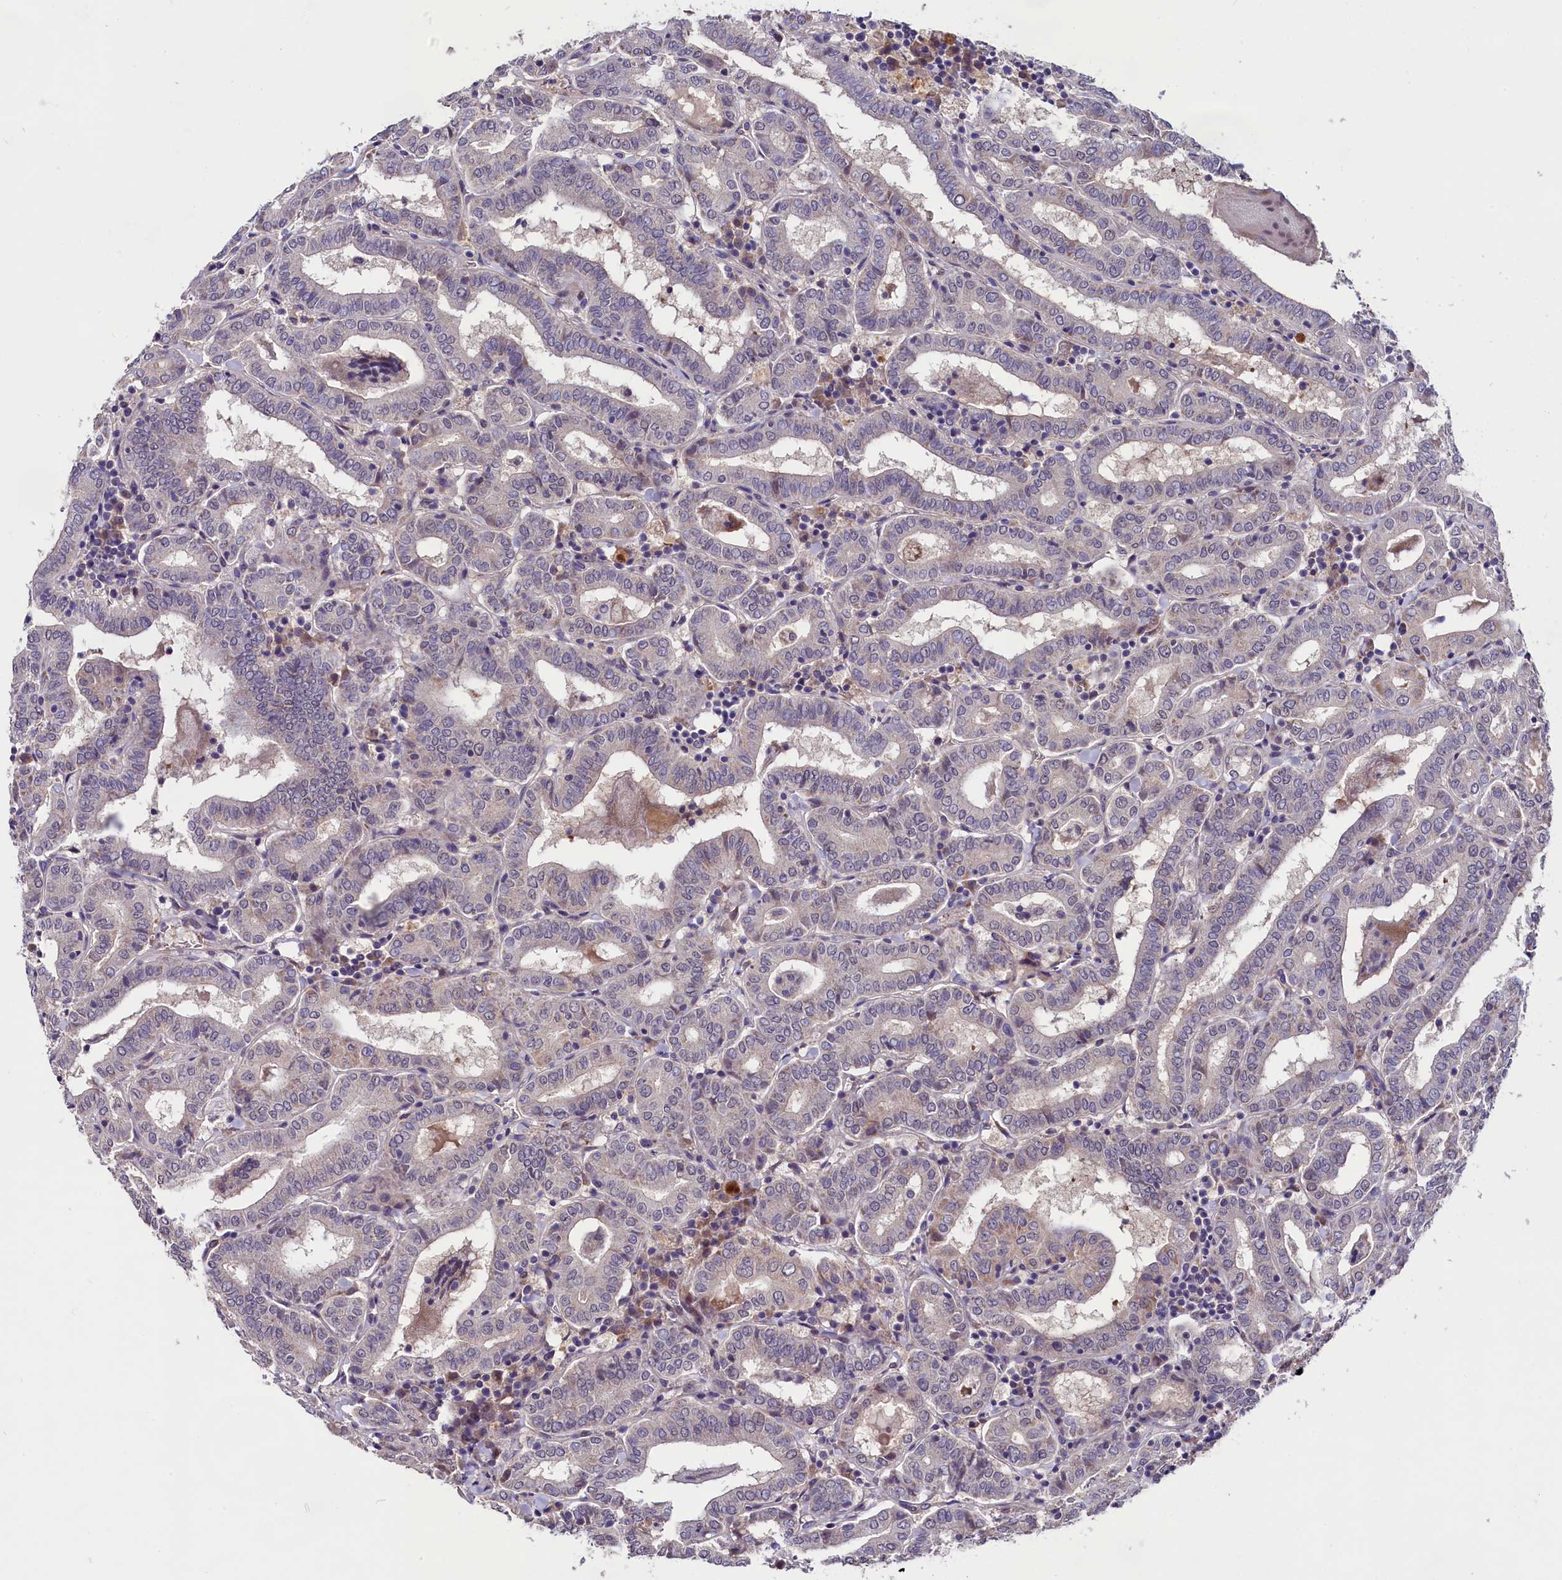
{"staining": {"intensity": "negative", "quantity": "none", "location": "none"}, "tissue": "thyroid cancer", "cell_type": "Tumor cells", "image_type": "cancer", "snomed": [{"axis": "morphology", "description": "Papillary adenocarcinoma, NOS"}, {"axis": "topography", "description": "Thyroid gland"}], "caption": "Image shows no protein positivity in tumor cells of thyroid papillary adenocarcinoma tissue.", "gene": "SLC39A6", "patient": {"sex": "female", "age": 72}}